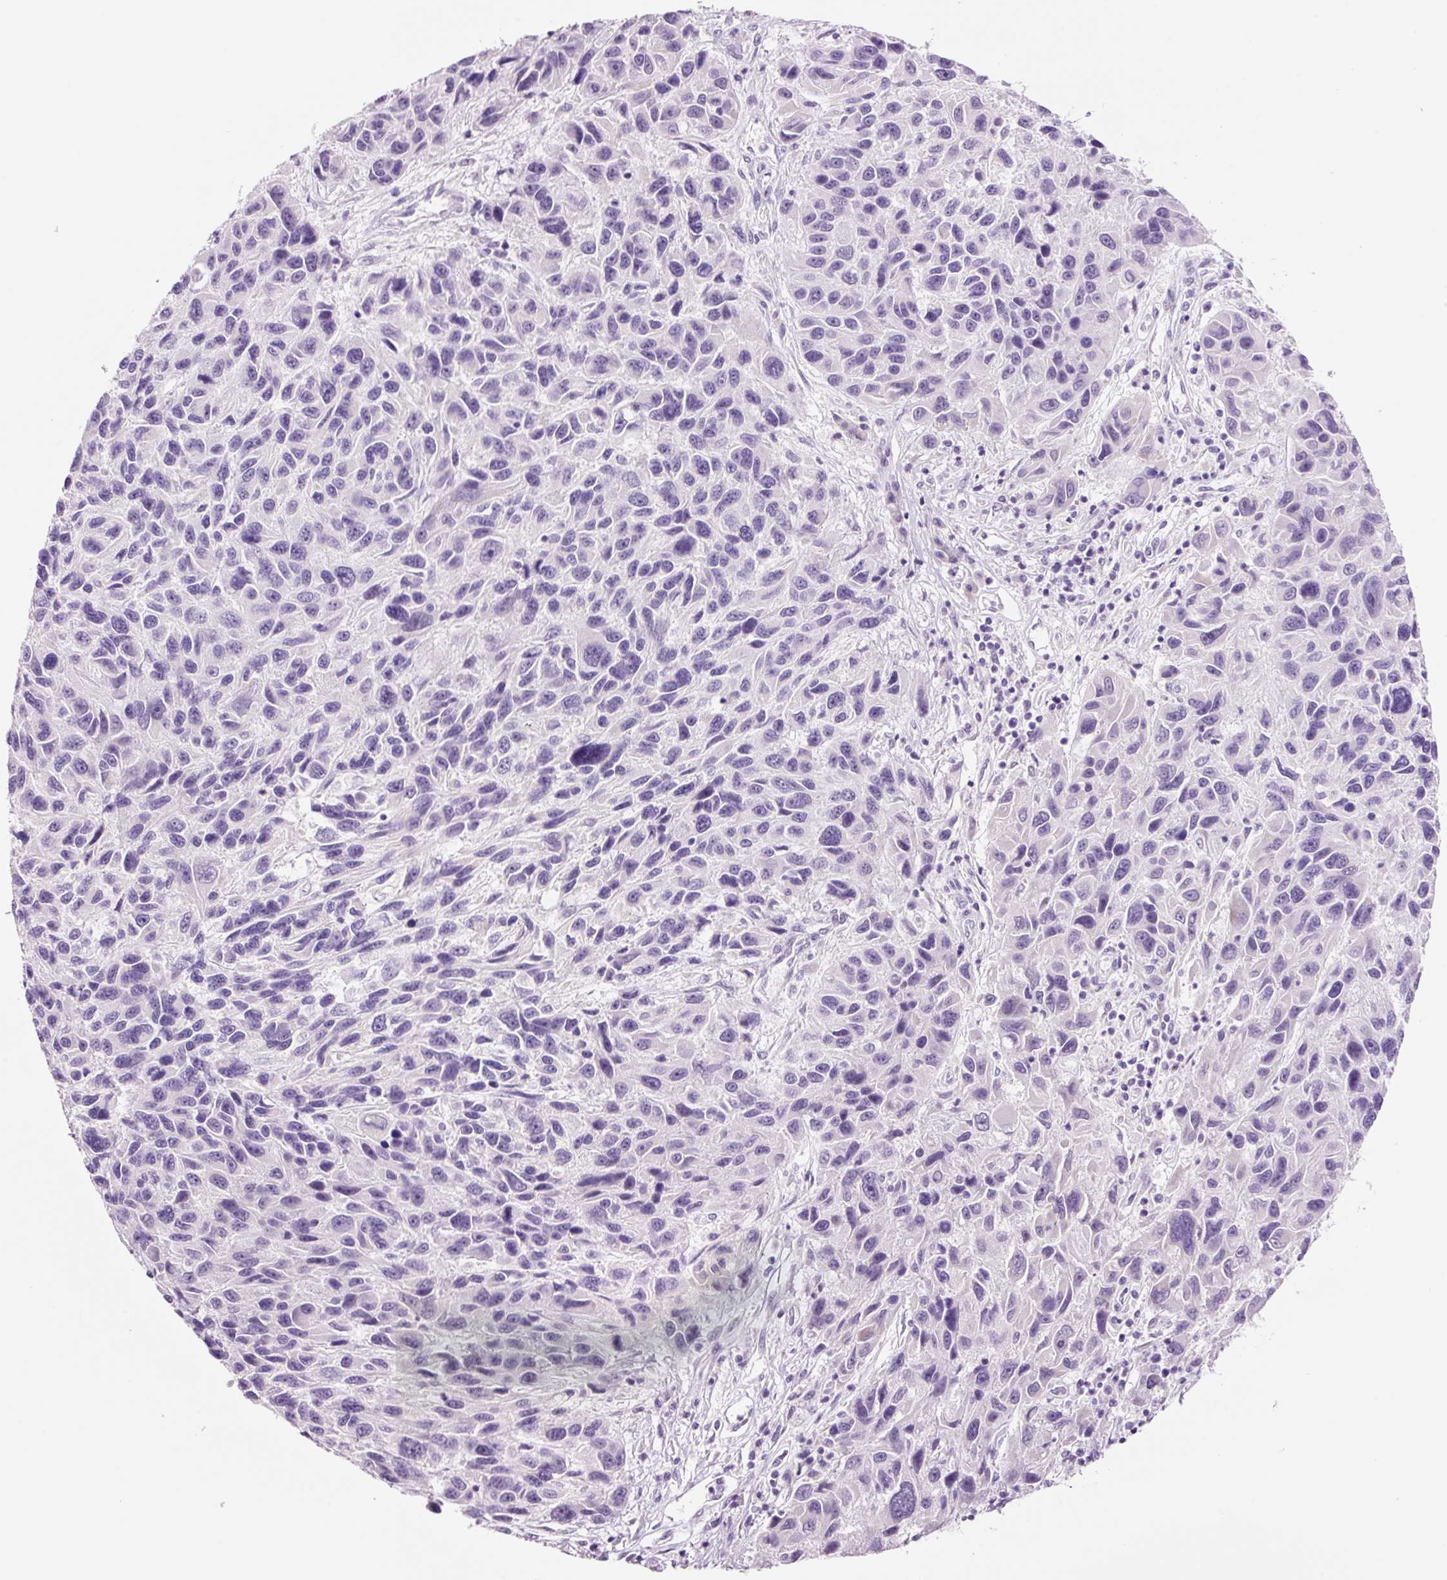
{"staining": {"intensity": "negative", "quantity": "none", "location": "none"}, "tissue": "melanoma", "cell_type": "Tumor cells", "image_type": "cancer", "snomed": [{"axis": "morphology", "description": "Malignant melanoma, NOS"}, {"axis": "topography", "description": "Skin"}], "caption": "Immunohistochemical staining of human melanoma displays no significant staining in tumor cells. The staining is performed using DAB brown chromogen with nuclei counter-stained in using hematoxylin.", "gene": "GCG", "patient": {"sex": "male", "age": 53}}